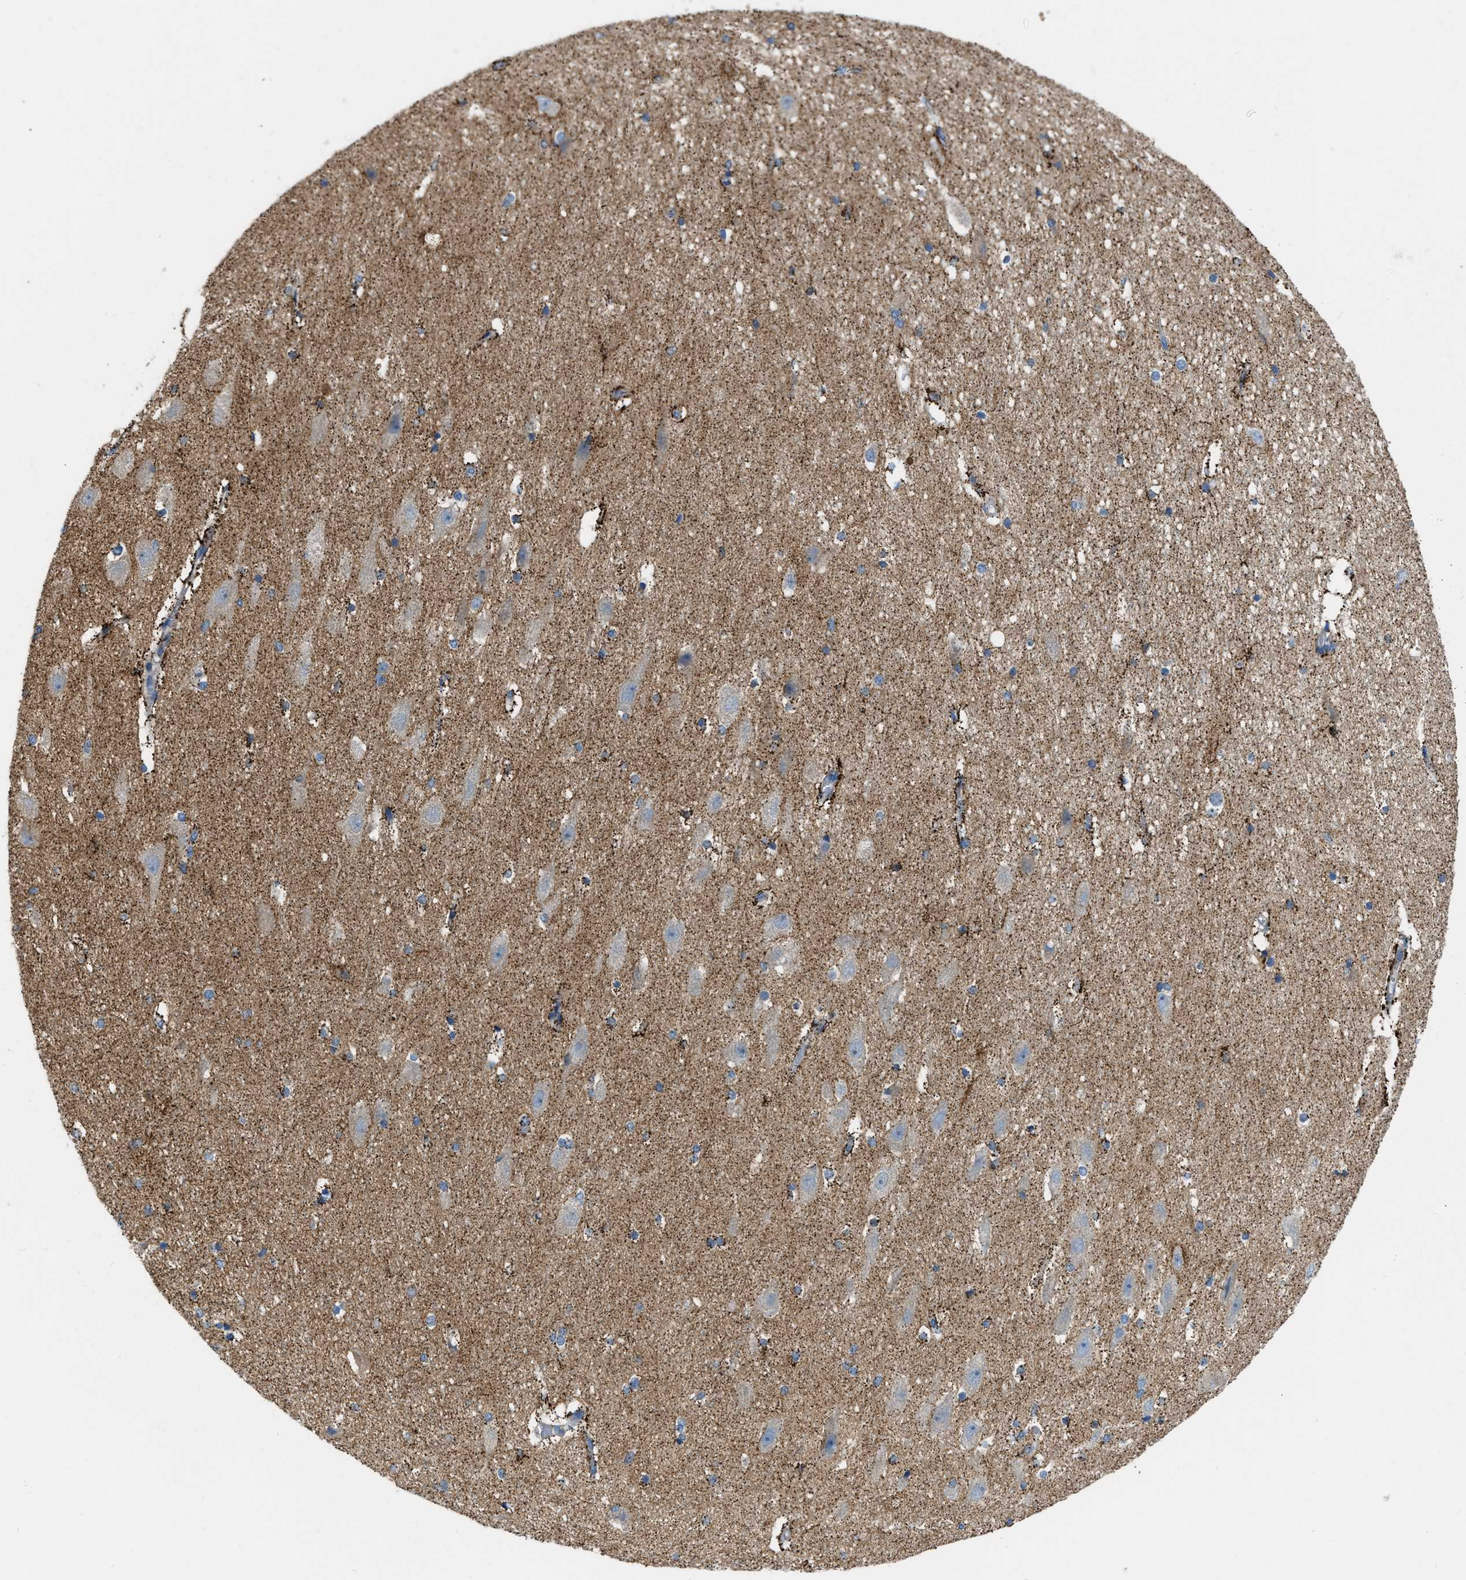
{"staining": {"intensity": "moderate", "quantity": "25%-75%", "location": "cytoplasmic/membranous"}, "tissue": "hippocampus", "cell_type": "Glial cells", "image_type": "normal", "snomed": [{"axis": "morphology", "description": "Normal tissue, NOS"}, {"axis": "topography", "description": "Hippocampus"}], "caption": "Benign hippocampus reveals moderate cytoplasmic/membranous staining in about 25%-75% of glial cells, visualized by immunohistochemistry.", "gene": "JADE1", "patient": {"sex": "female", "age": 19}}